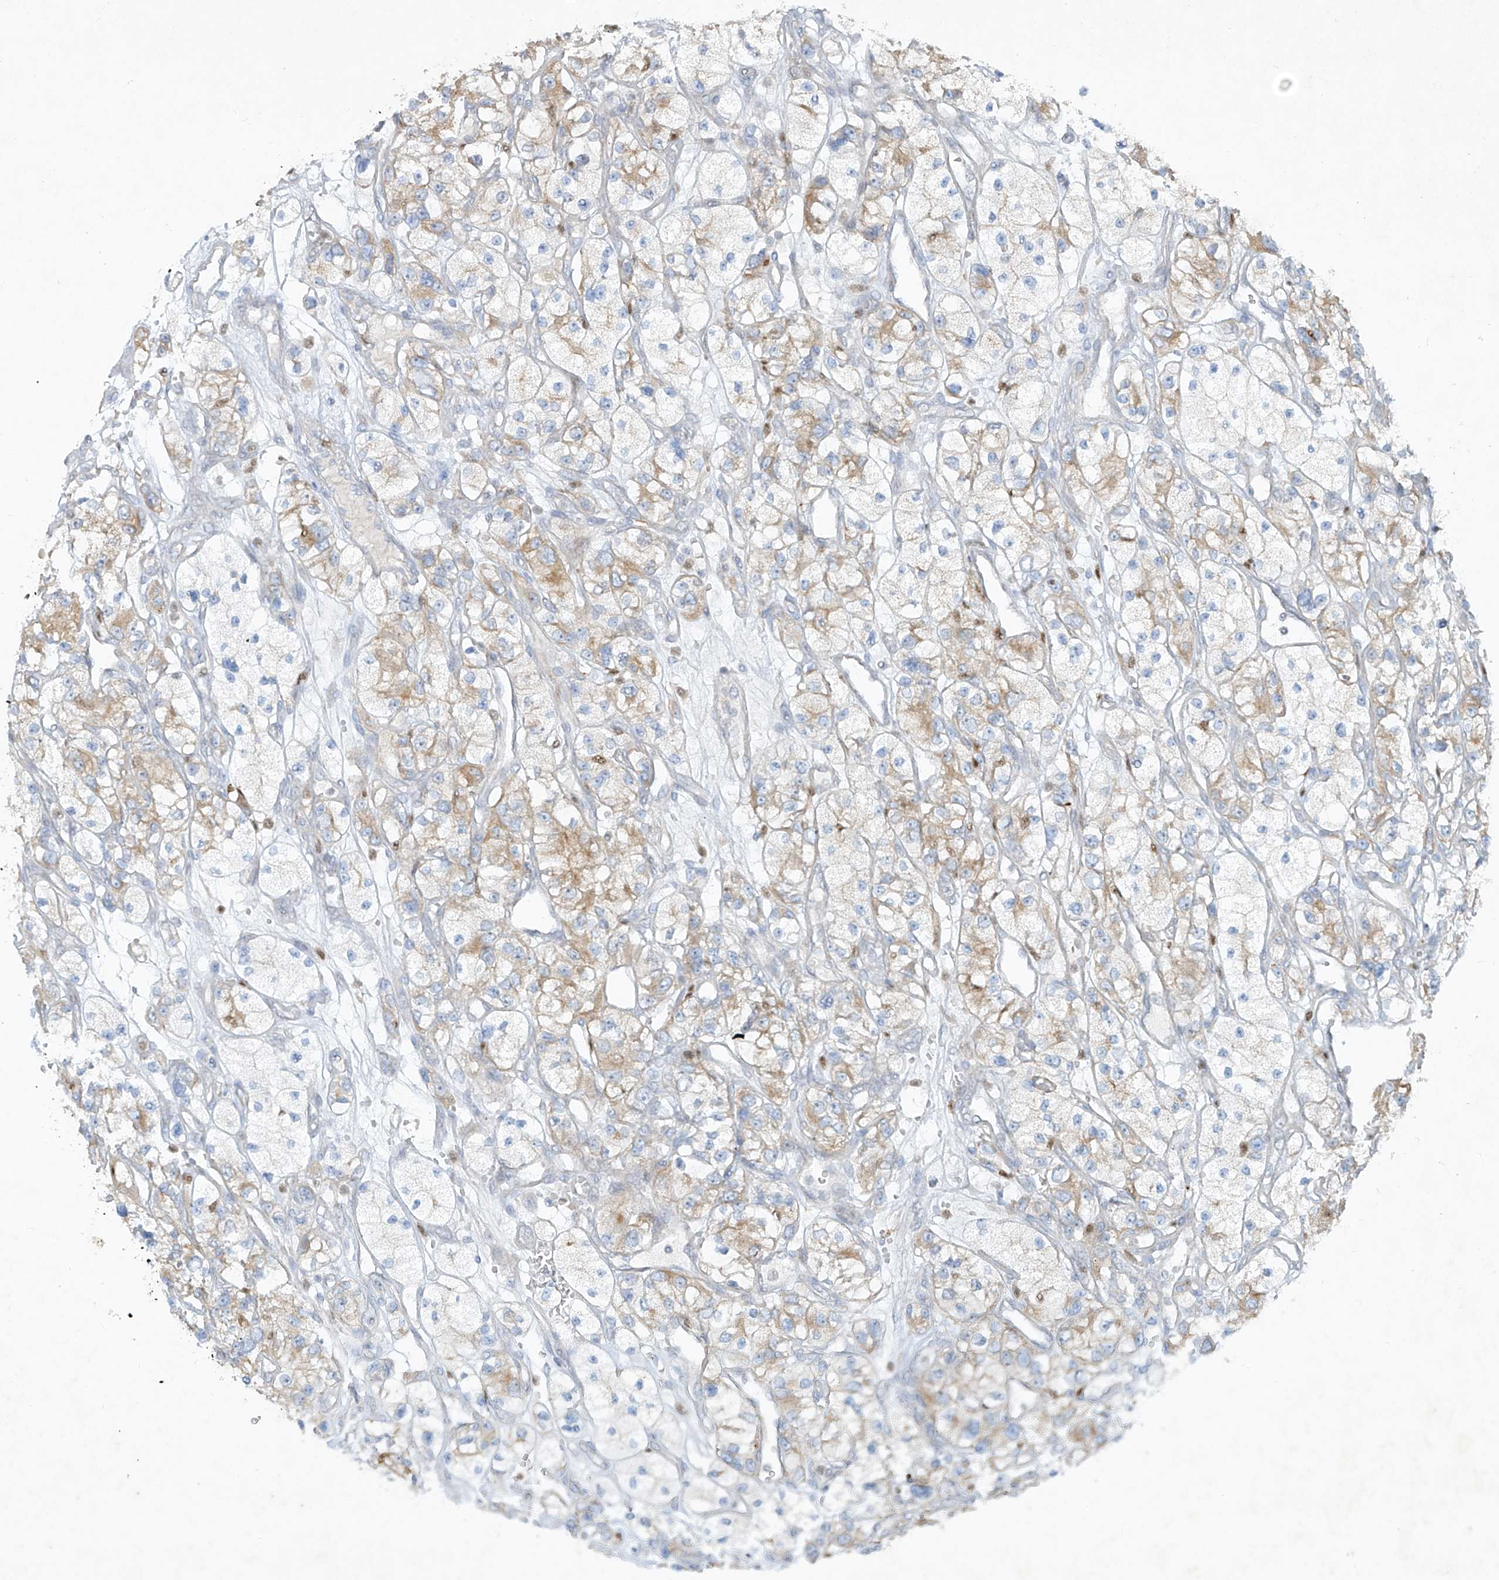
{"staining": {"intensity": "moderate", "quantity": "25%-75%", "location": "cytoplasmic/membranous"}, "tissue": "renal cancer", "cell_type": "Tumor cells", "image_type": "cancer", "snomed": [{"axis": "morphology", "description": "Adenocarcinoma, NOS"}, {"axis": "topography", "description": "Kidney"}], "caption": "About 25%-75% of tumor cells in human adenocarcinoma (renal) demonstrate moderate cytoplasmic/membranous protein positivity as visualized by brown immunohistochemical staining.", "gene": "TUBE1", "patient": {"sex": "female", "age": 57}}